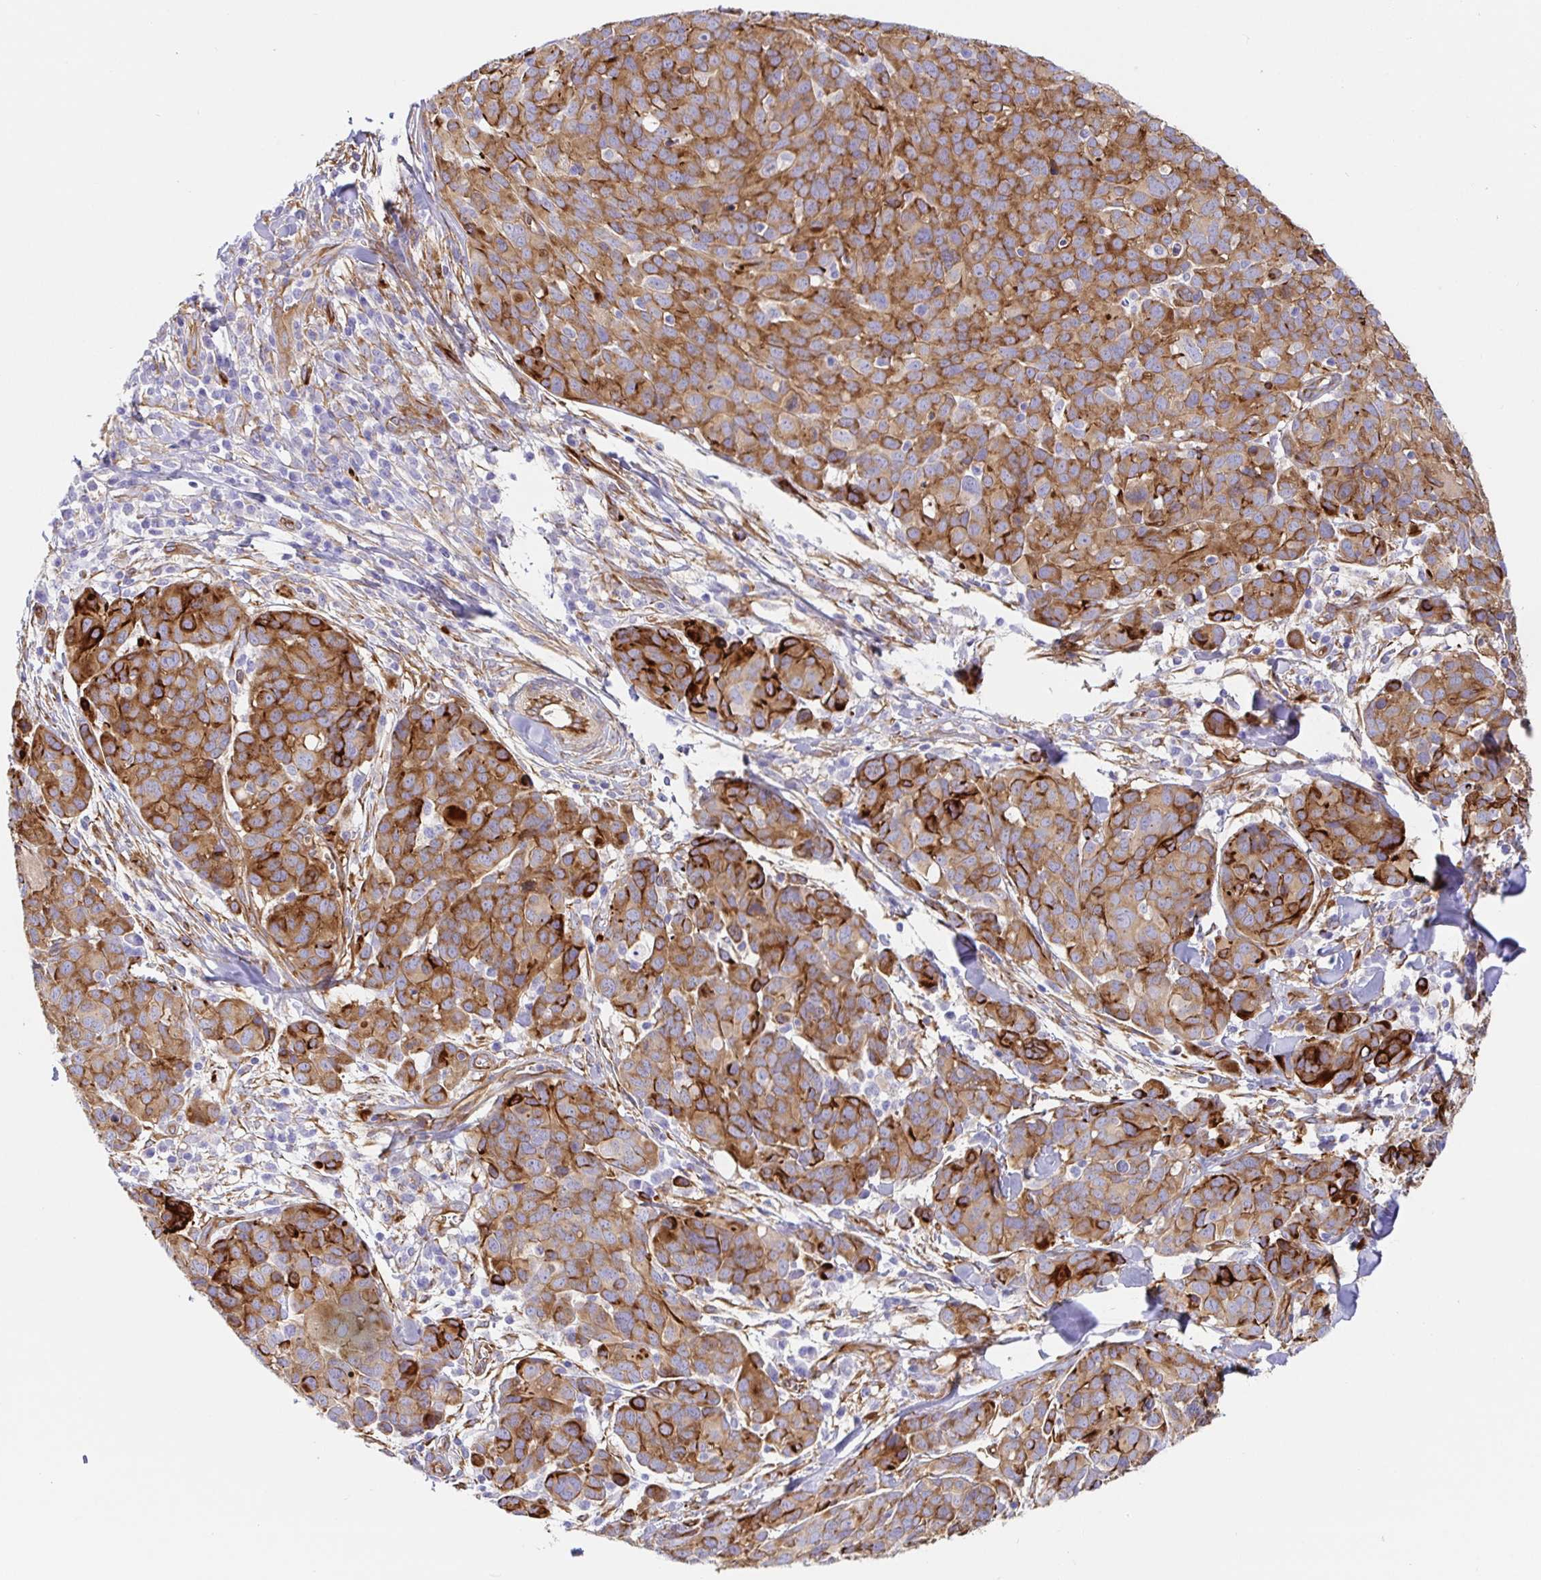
{"staining": {"intensity": "moderate", "quantity": ">75%", "location": "cytoplasmic/membranous"}, "tissue": "melanoma", "cell_type": "Tumor cells", "image_type": "cancer", "snomed": [{"axis": "morphology", "description": "Malignant melanoma, NOS"}, {"axis": "topography", "description": "Skin"}], "caption": "A brown stain shows moderate cytoplasmic/membranous positivity of a protein in malignant melanoma tumor cells. (Brightfield microscopy of DAB IHC at high magnification).", "gene": "DOCK1", "patient": {"sex": "male", "age": 51}}